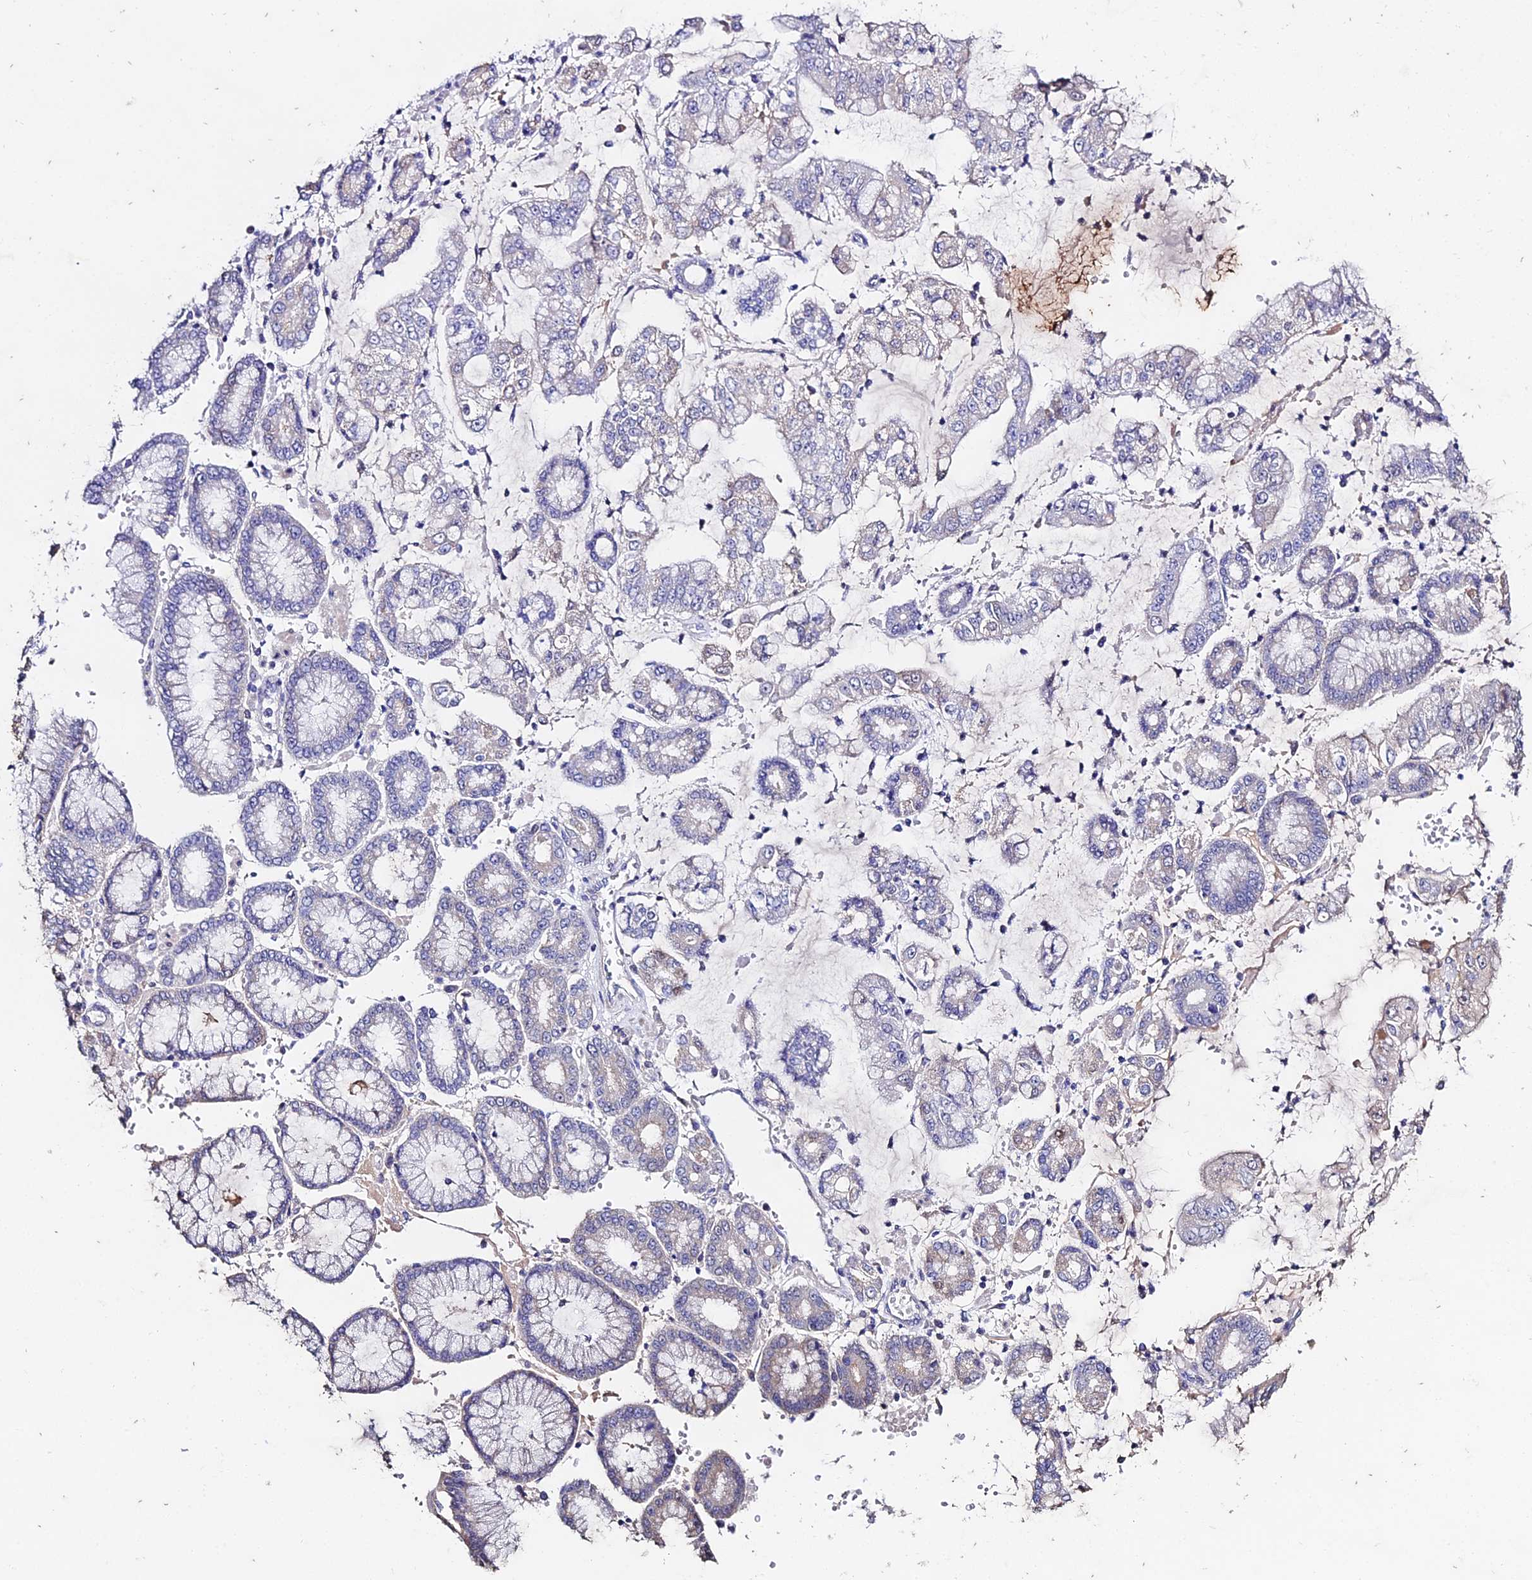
{"staining": {"intensity": "weak", "quantity": "<25%", "location": "cytoplasmic/membranous"}, "tissue": "stomach cancer", "cell_type": "Tumor cells", "image_type": "cancer", "snomed": [{"axis": "morphology", "description": "Adenocarcinoma, NOS"}, {"axis": "topography", "description": "Stomach"}], "caption": "Tumor cells are negative for brown protein staining in stomach cancer. (DAB immunohistochemistry (IHC), high magnification).", "gene": "ESRRG", "patient": {"sex": "male", "age": 76}}